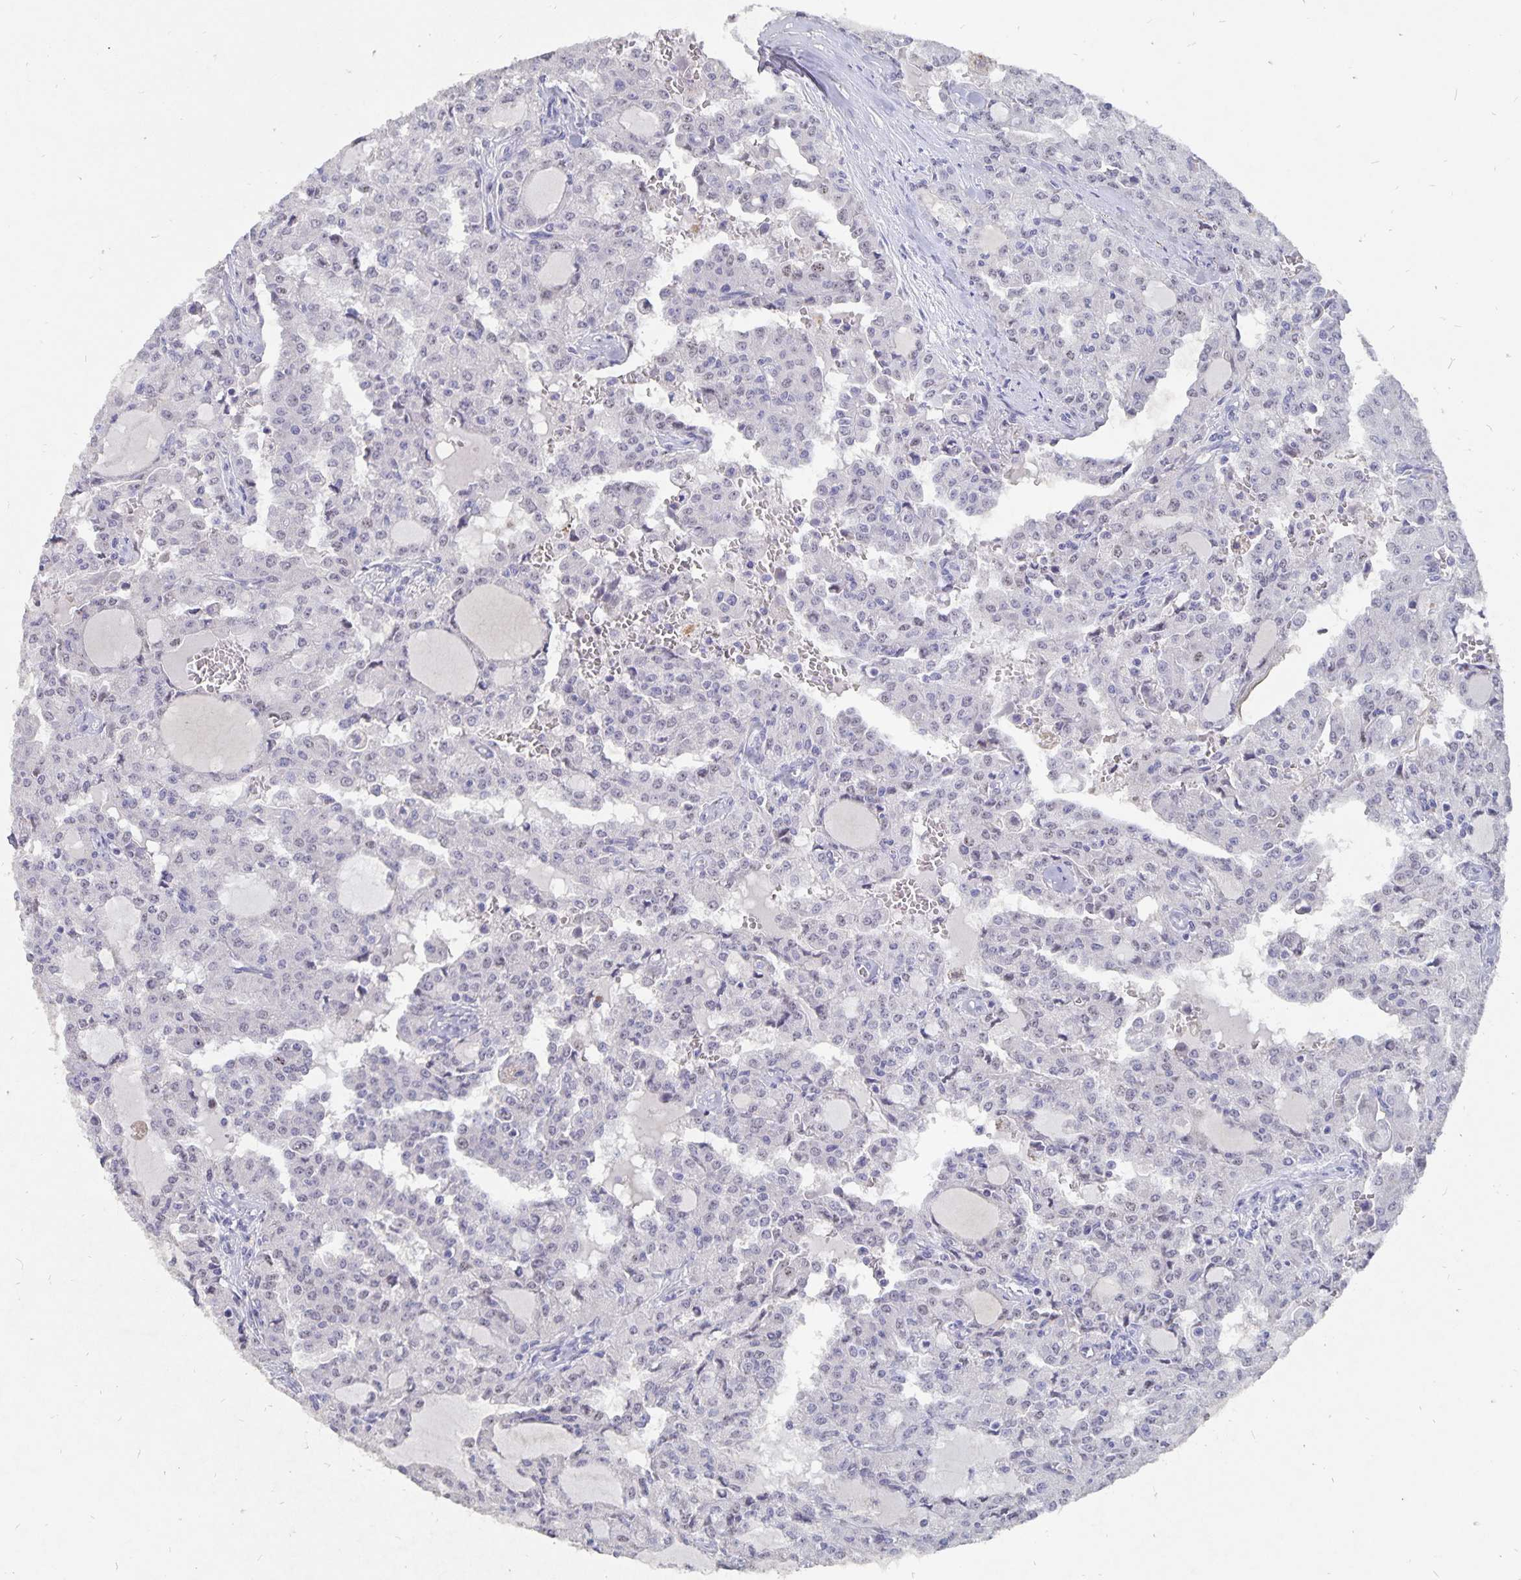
{"staining": {"intensity": "negative", "quantity": "none", "location": "none"}, "tissue": "head and neck cancer", "cell_type": "Tumor cells", "image_type": "cancer", "snomed": [{"axis": "morphology", "description": "Adenocarcinoma, NOS"}, {"axis": "topography", "description": "Head-Neck"}], "caption": "Adenocarcinoma (head and neck) stained for a protein using immunohistochemistry (IHC) displays no expression tumor cells.", "gene": "SMOC1", "patient": {"sex": "male", "age": 64}}